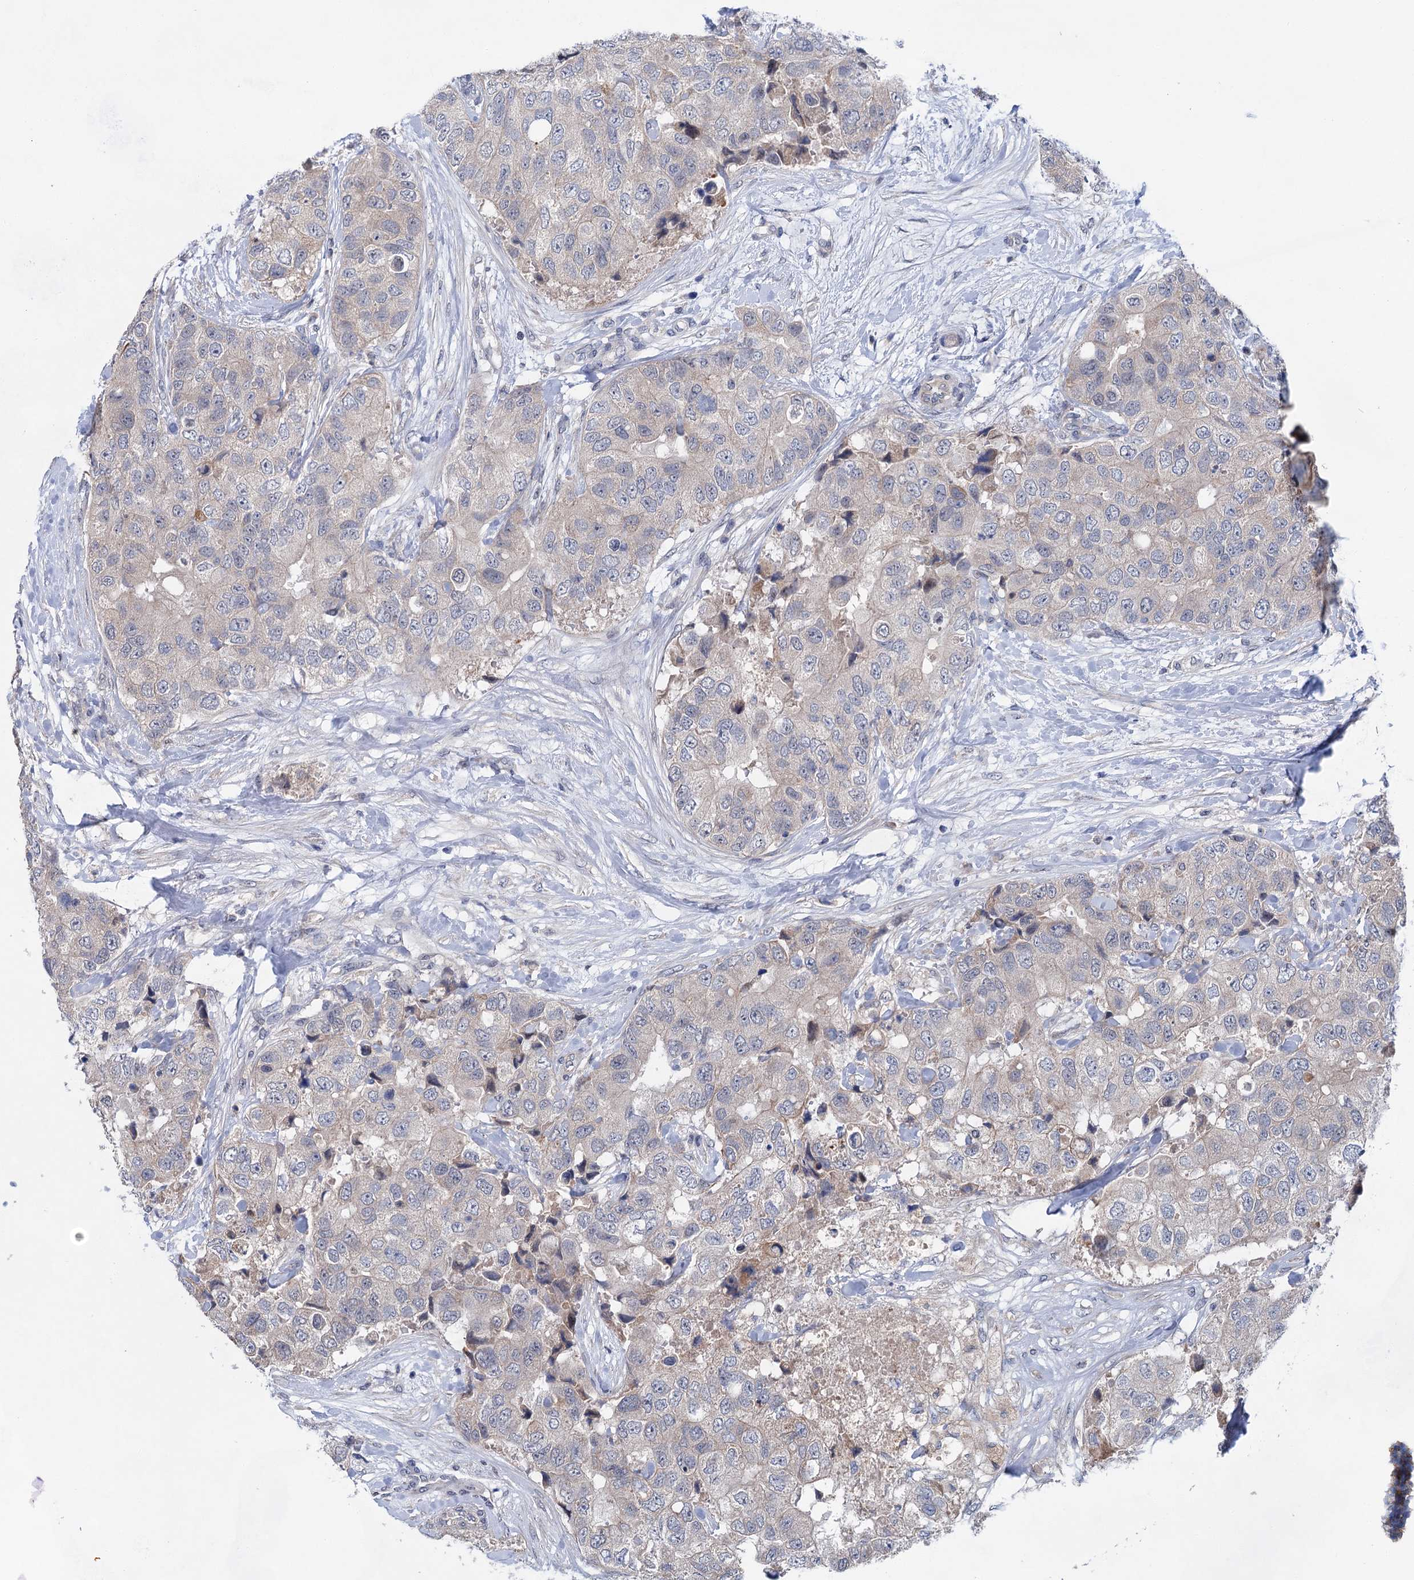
{"staining": {"intensity": "negative", "quantity": "none", "location": "none"}, "tissue": "breast cancer", "cell_type": "Tumor cells", "image_type": "cancer", "snomed": [{"axis": "morphology", "description": "Duct carcinoma"}, {"axis": "topography", "description": "Breast"}], "caption": "The IHC histopathology image has no significant positivity in tumor cells of breast cancer (invasive ductal carcinoma) tissue.", "gene": "MORN3", "patient": {"sex": "female", "age": 62}}